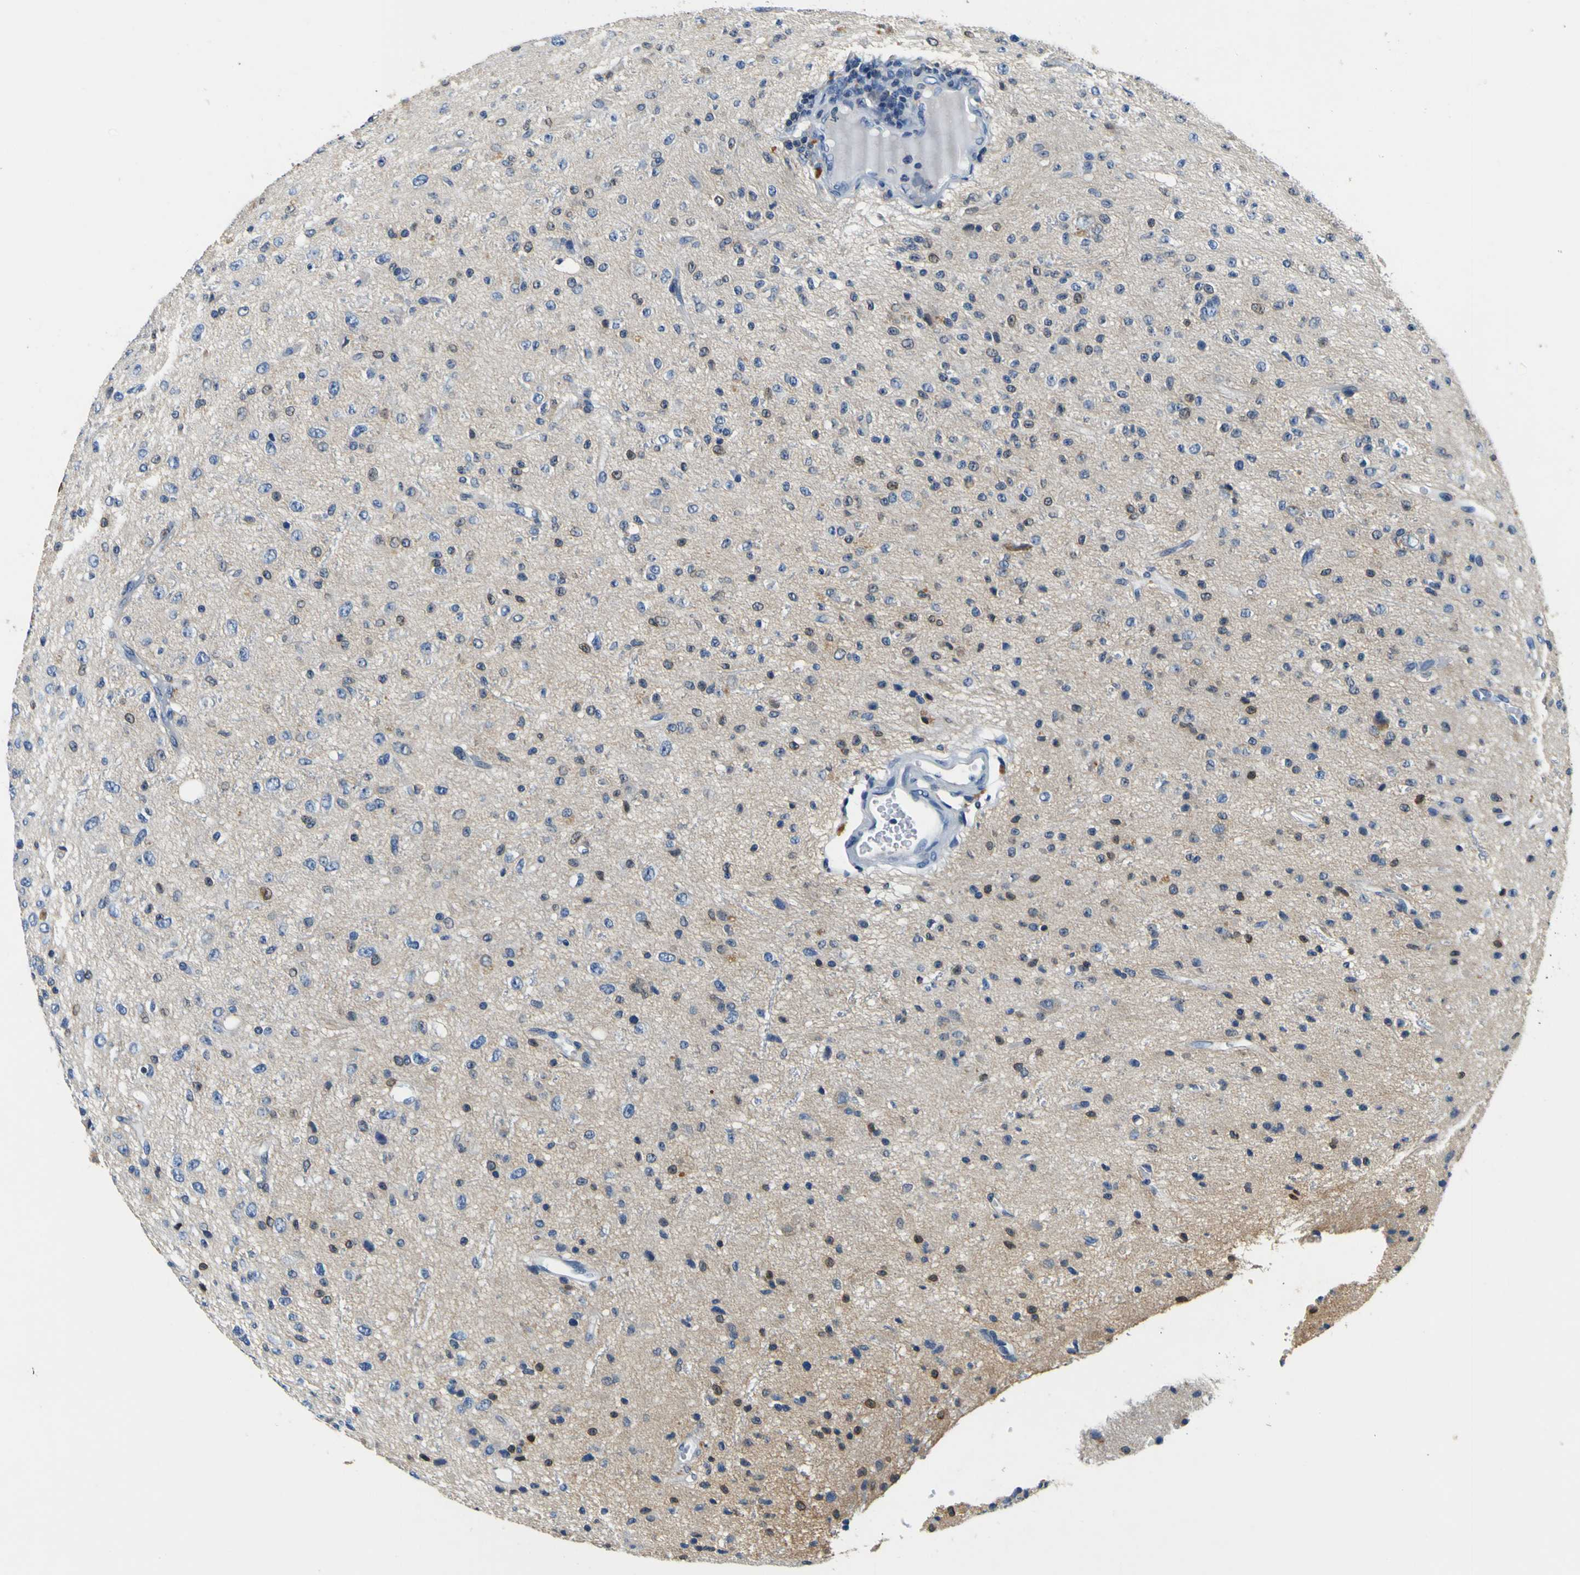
{"staining": {"intensity": "negative", "quantity": "none", "location": "none"}, "tissue": "glioma", "cell_type": "Tumor cells", "image_type": "cancer", "snomed": [{"axis": "morphology", "description": "Glioma, malignant, High grade"}, {"axis": "topography", "description": "pancreas cauda"}], "caption": "This is an immunohistochemistry (IHC) micrograph of human glioma. There is no staining in tumor cells.", "gene": "TNIK", "patient": {"sex": "male", "age": 60}}